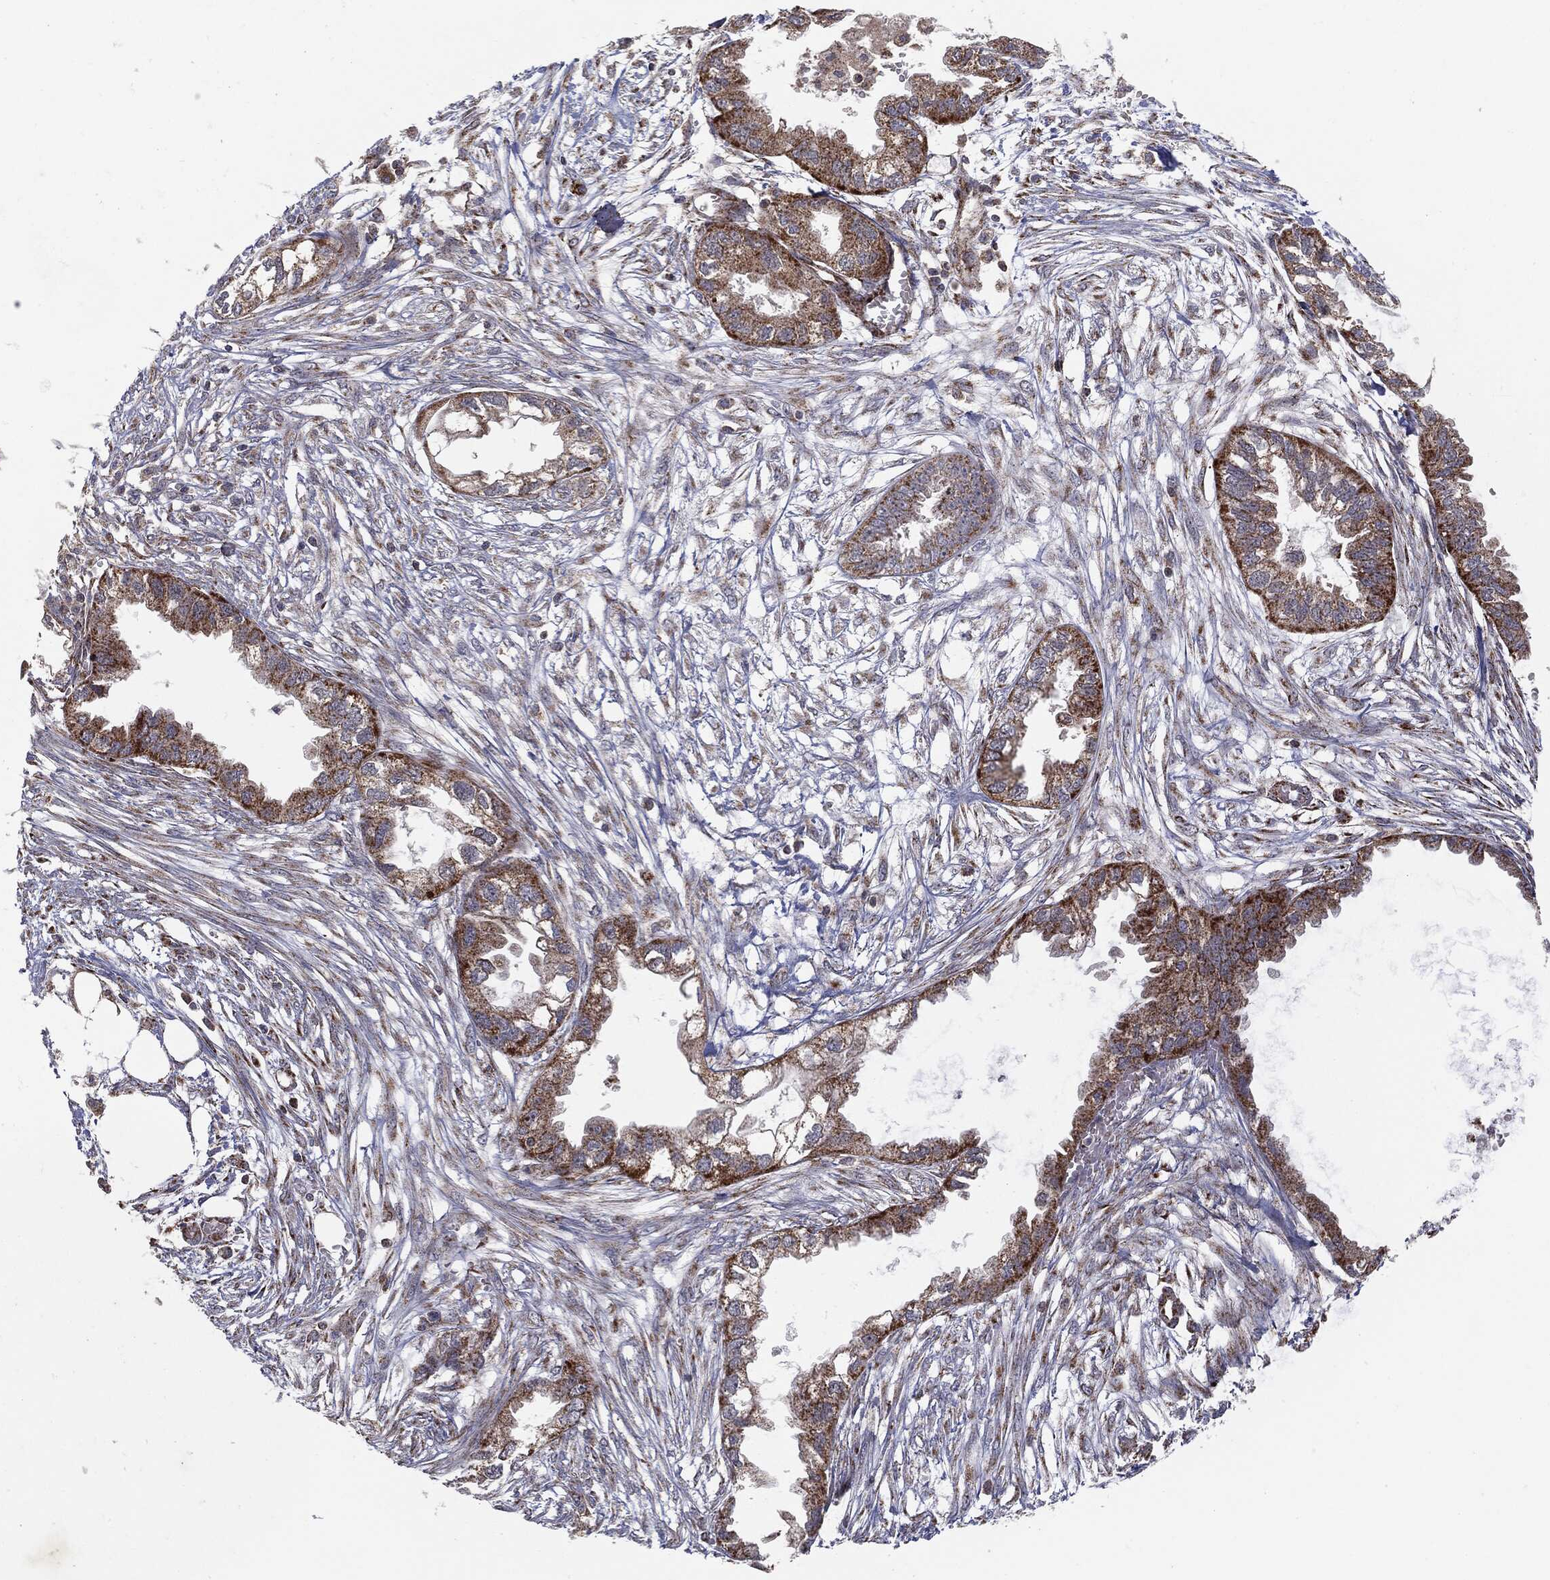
{"staining": {"intensity": "strong", "quantity": ">75%", "location": "cytoplasmic/membranous"}, "tissue": "endometrial cancer", "cell_type": "Tumor cells", "image_type": "cancer", "snomed": [{"axis": "morphology", "description": "Adenocarcinoma, NOS"}, {"axis": "morphology", "description": "Adenocarcinoma, metastatic, NOS"}, {"axis": "topography", "description": "Adipose tissue"}, {"axis": "topography", "description": "Endometrium"}], "caption": "A brown stain labels strong cytoplasmic/membranous positivity of a protein in human endometrial cancer tumor cells.", "gene": "MTOR", "patient": {"sex": "female", "age": 67}}